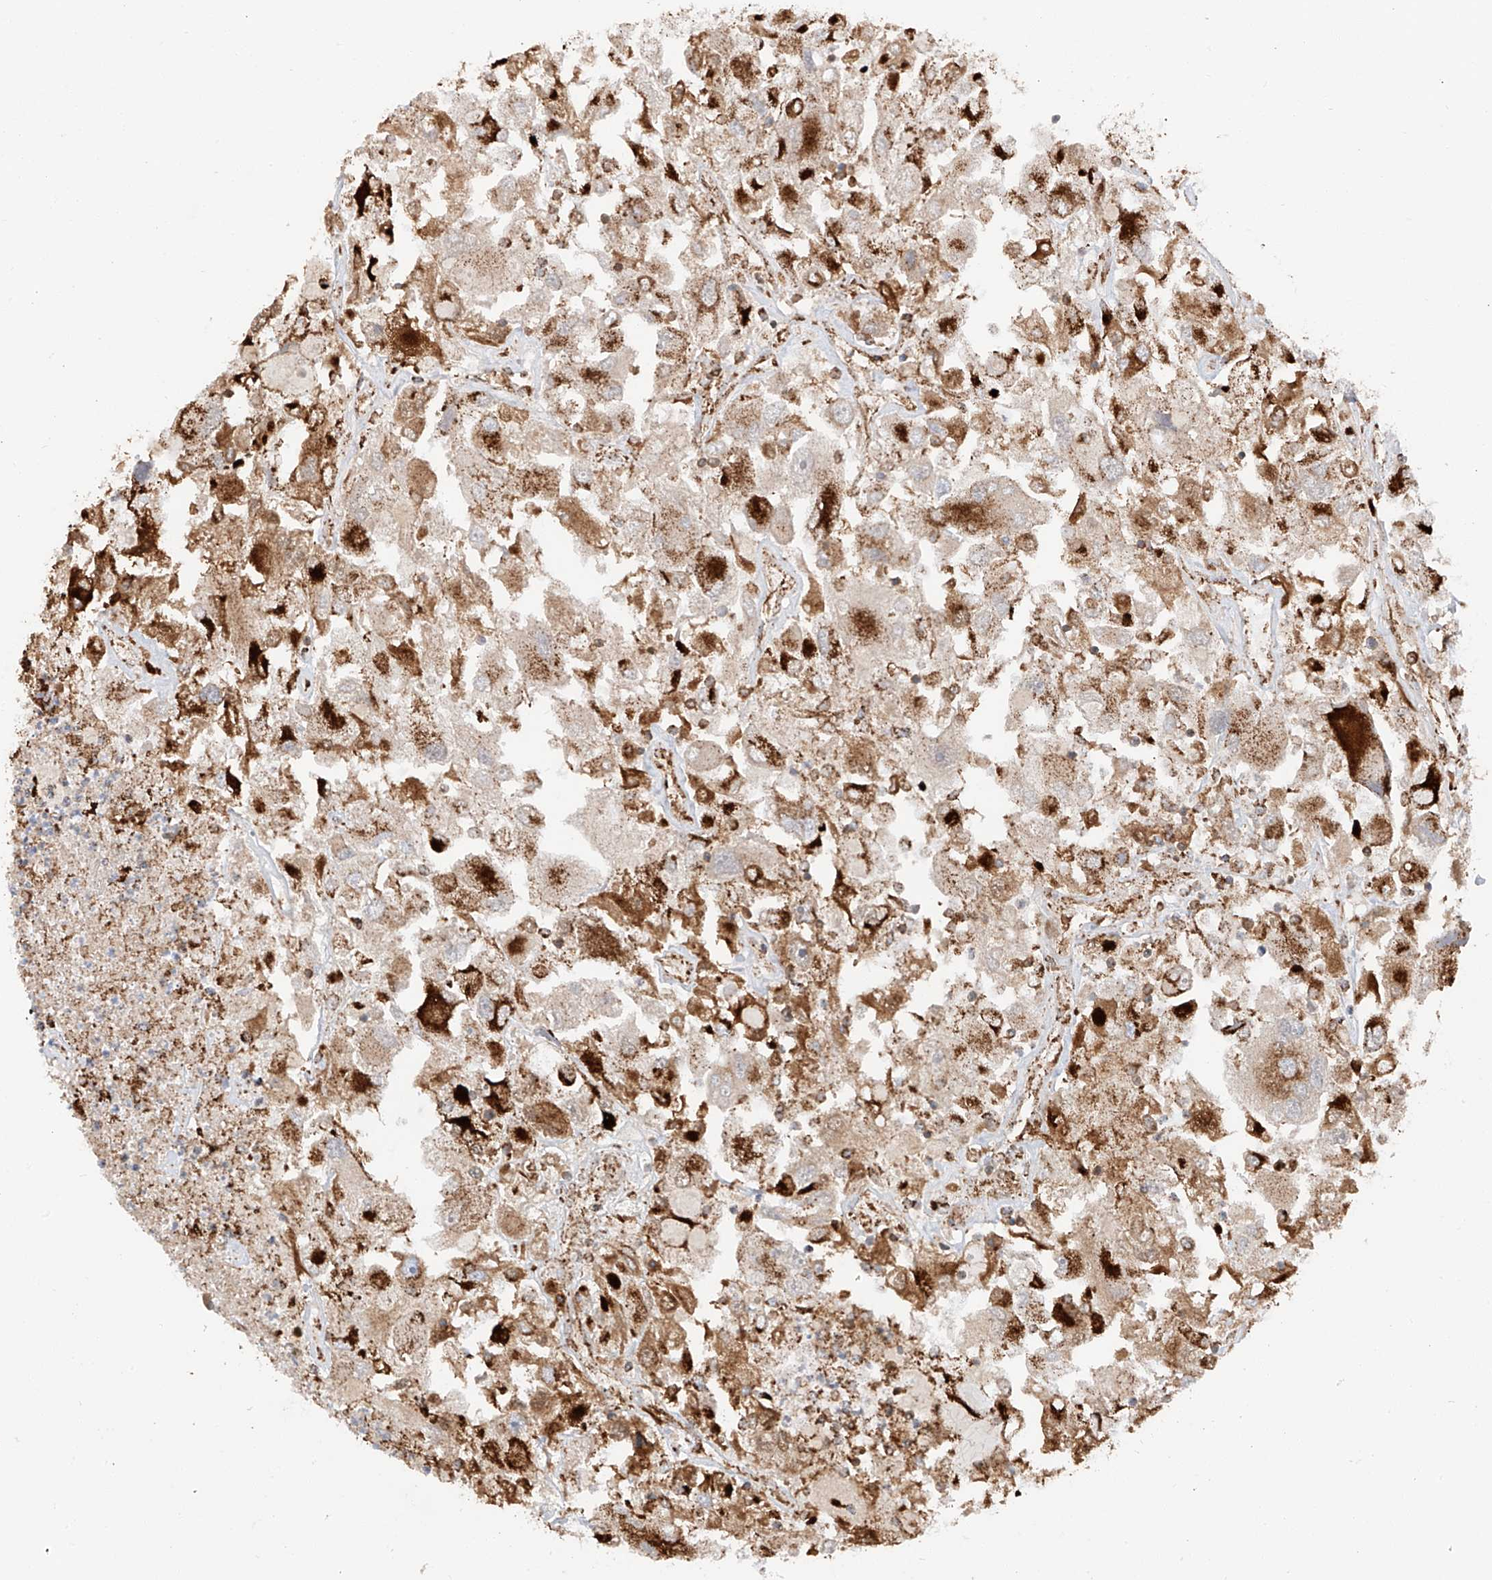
{"staining": {"intensity": "moderate", "quantity": ">75%", "location": "cytoplasmic/membranous"}, "tissue": "renal cancer", "cell_type": "Tumor cells", "image_type": "cancer", "snomed": [{"axis": "morphology", "description": "Adenocarcinoma, NOS"}, {"axis": "topography", "description": "Kidney"}], "caption": "Immunohistochemical staining of renal adenocarcinoma reveals medium levels of moderate cytoplasmic/membranous expression in about >75% of tumor cells.", "gene": "TTC27", "patient": {"sex": "female", "age": 52}}